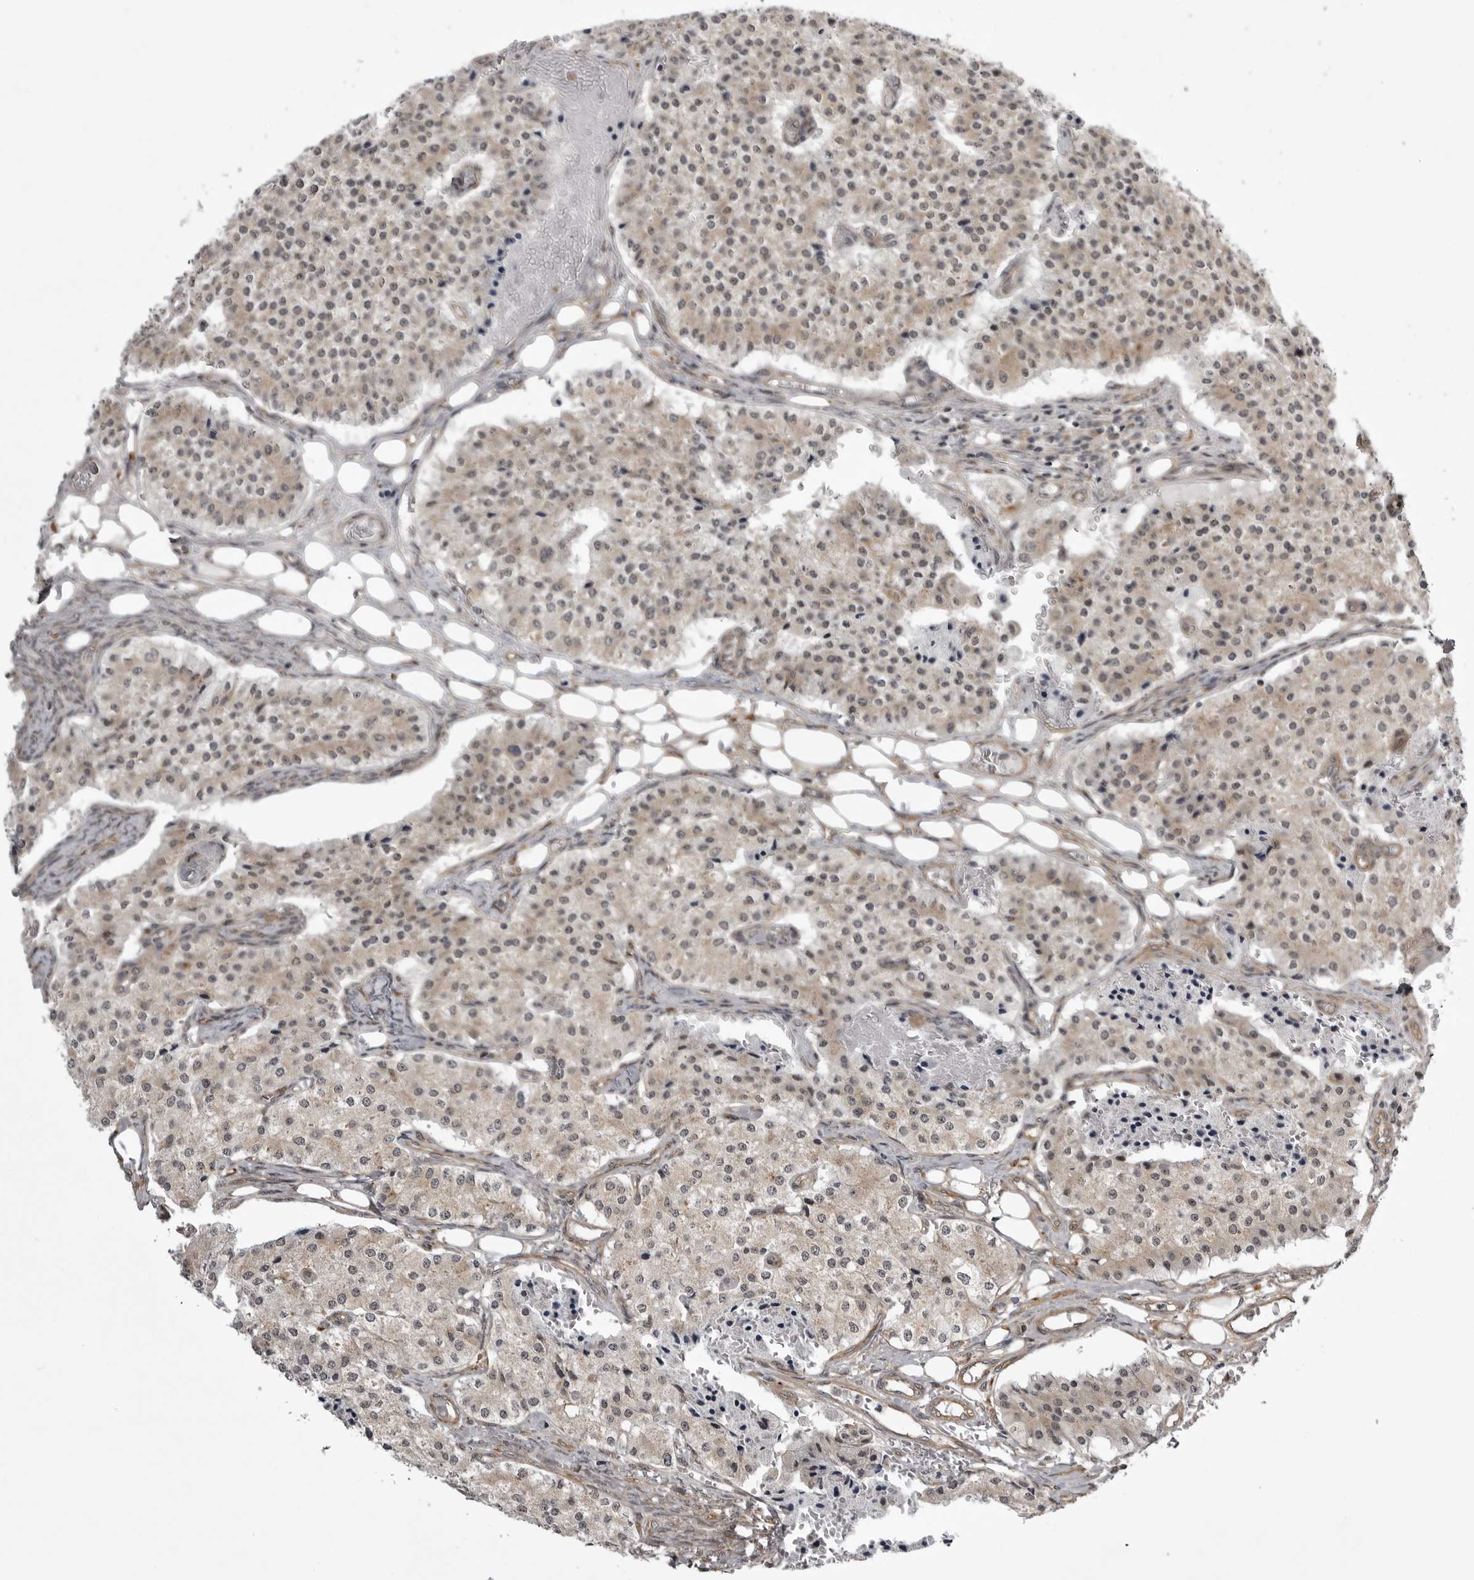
{"staining": {"intensity": "weak", "quantity": ">75%", "location": "cytoplasmic/membranous,nuclear"}, "tissue": "carcinoid", "cell_type": "Tumor cells", "image_type": "cancer", "snomed": [{"axis": "morphology", "description": "Carcinoid, malignant, NOS"}, {"axis": "topography", "description": "Colon"}], "caption": "Malignant carcinoid stained with a protein marker exhibits weak staining in tumor cells.", "gene": "SNX16", "patient": {"sex": "female", "age": 52}}